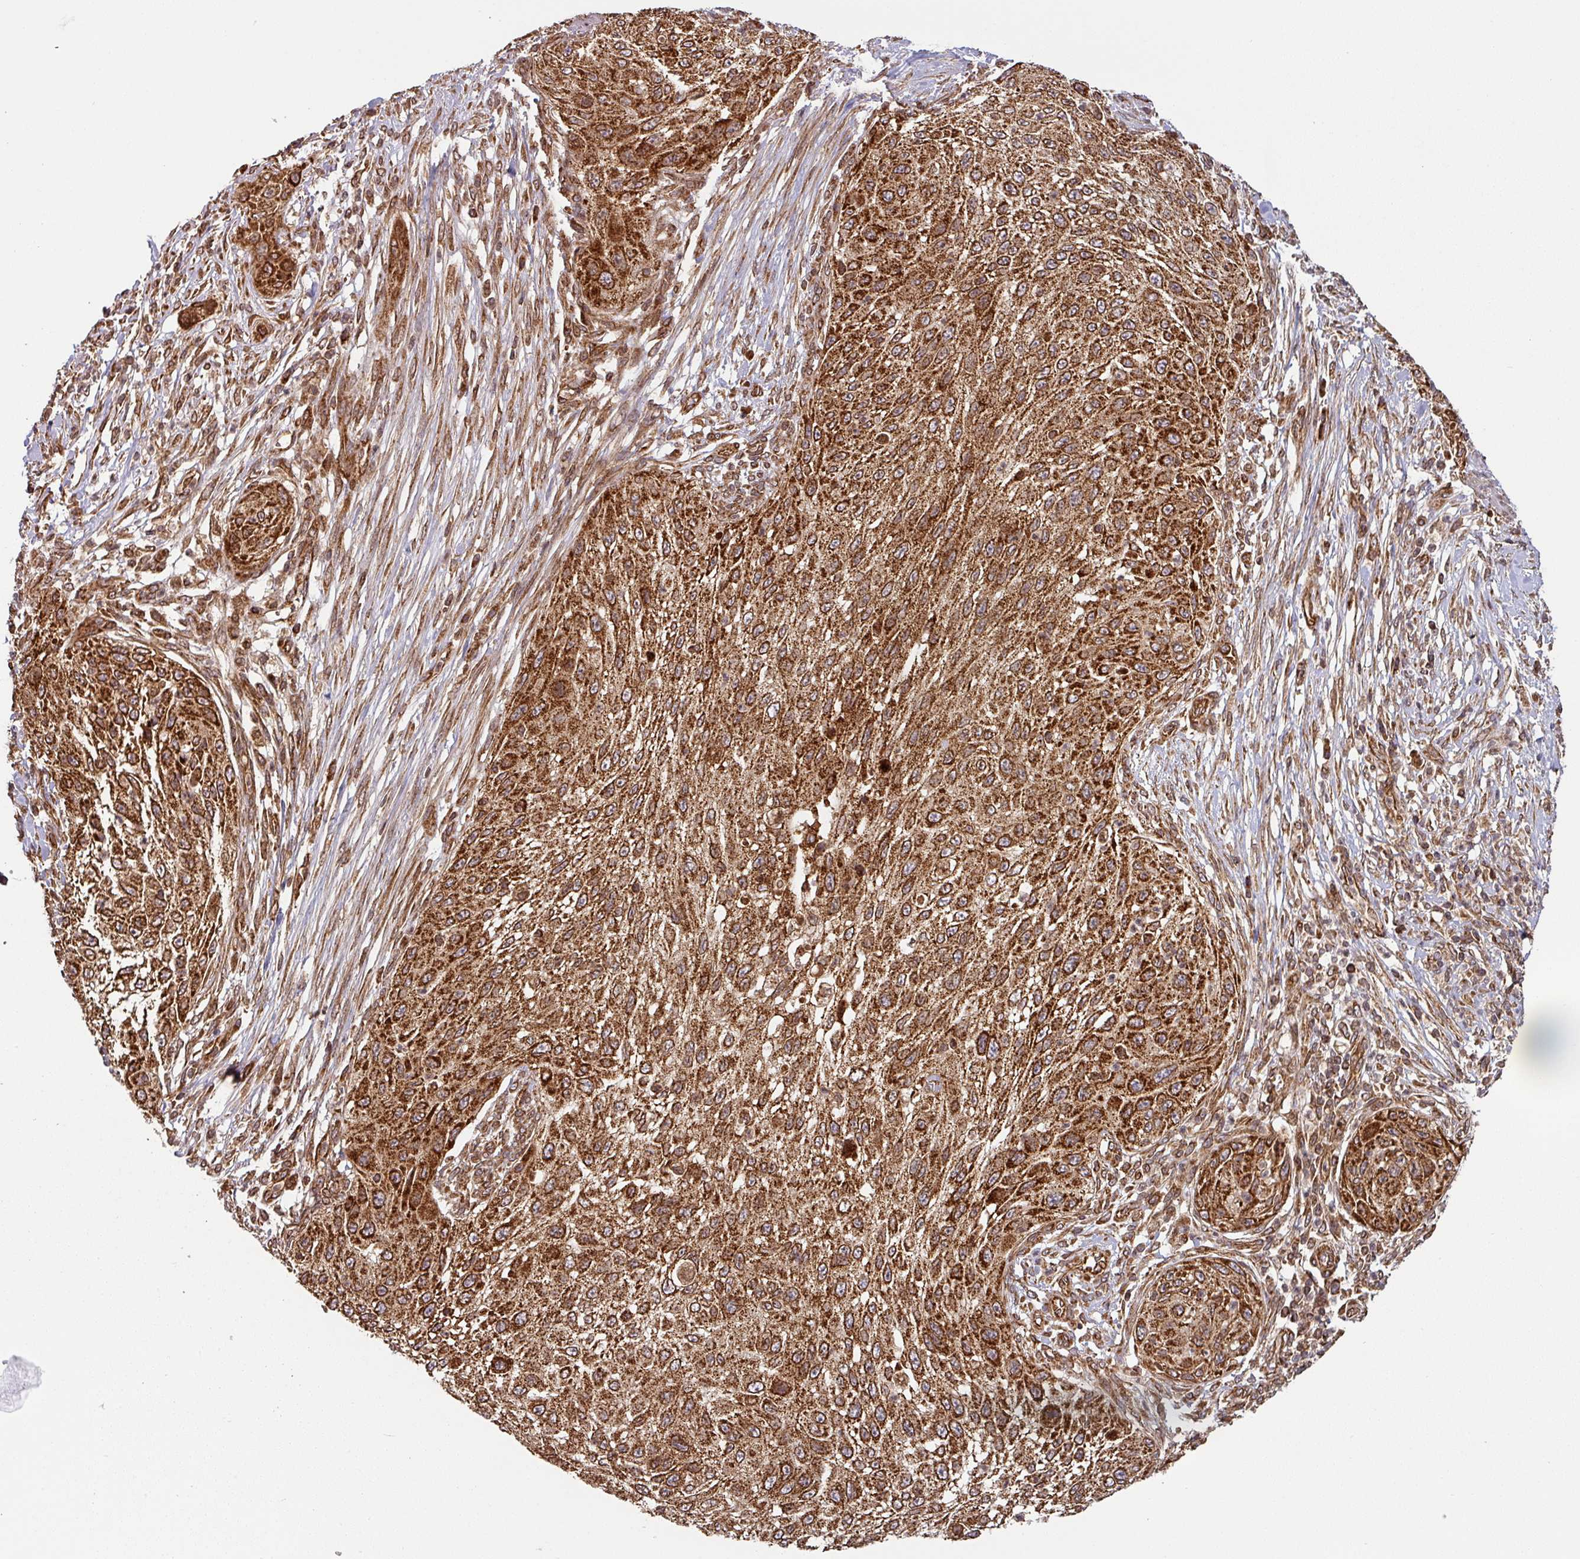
{"staining": {"intensity": "strong", "quantity": ">75%", "location": "cytoplasmic/membranous"}, "tissue": "cervical cancer", "cell_type": "Tumor cells", "image_type": "cancer", "snomed": [{"axis": "morphology", "description": "Squamous cell carcinoma, NOS"}, {"axis": "topography", "description": "Cervix"}], "caption": "Protein expression analysis of cervical cancer (squamous cell carcinoma) exhibits strong cytoplasmic/membranous staining in approximately >75% of tumor cells.", "gene": "TRAP1", "patient": {"sex": "female", "age": 42}}